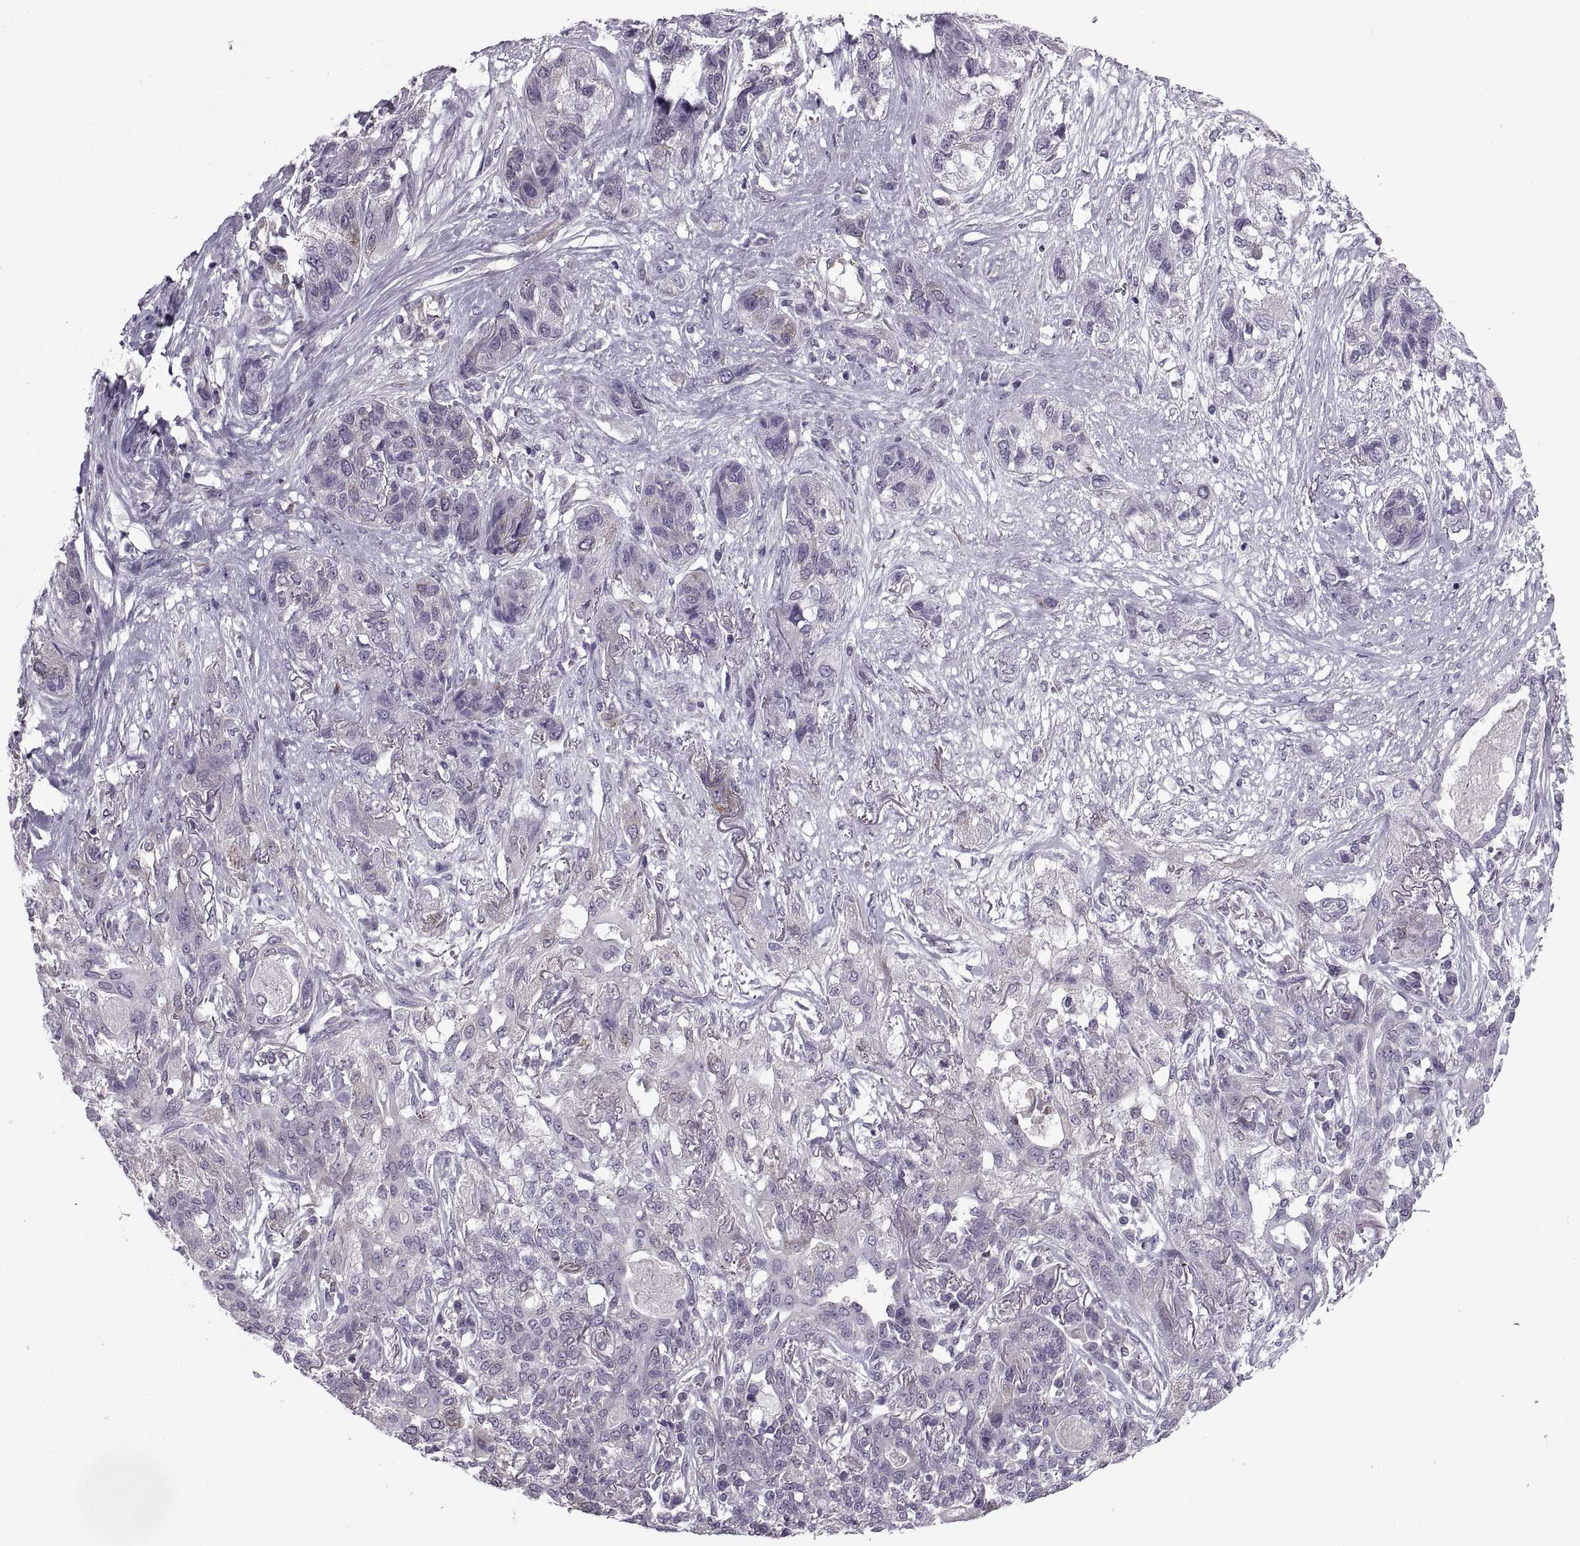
{"staining": {"intensity": "negative", "quantity": "none", "location": "none"}, "tissue": "lung cancer", "cell_type": "Tumor cells", "image_type": "cancer", "snomed": [{"axis": "morphology", "description": "Squamous cell carcinoma, NOS"}, {"axis": "topography", "description": "Lung"}], "caption": "Immunohistochemistry (IHC) image of neoplastic tissue: lung cancer stained with DAB (3,3'-diaminobenzidine) shows no significant protein staining in tumor cells. (Stains: DAB (3,3'-diaminobenzidine) immunohistochemistry (IHC) with hematoxylin counter stain, Microscopy: brightfield microscopy at high magnification).", "gene": "PABPC1", "patient": {"sex": "female", "age": 70}}